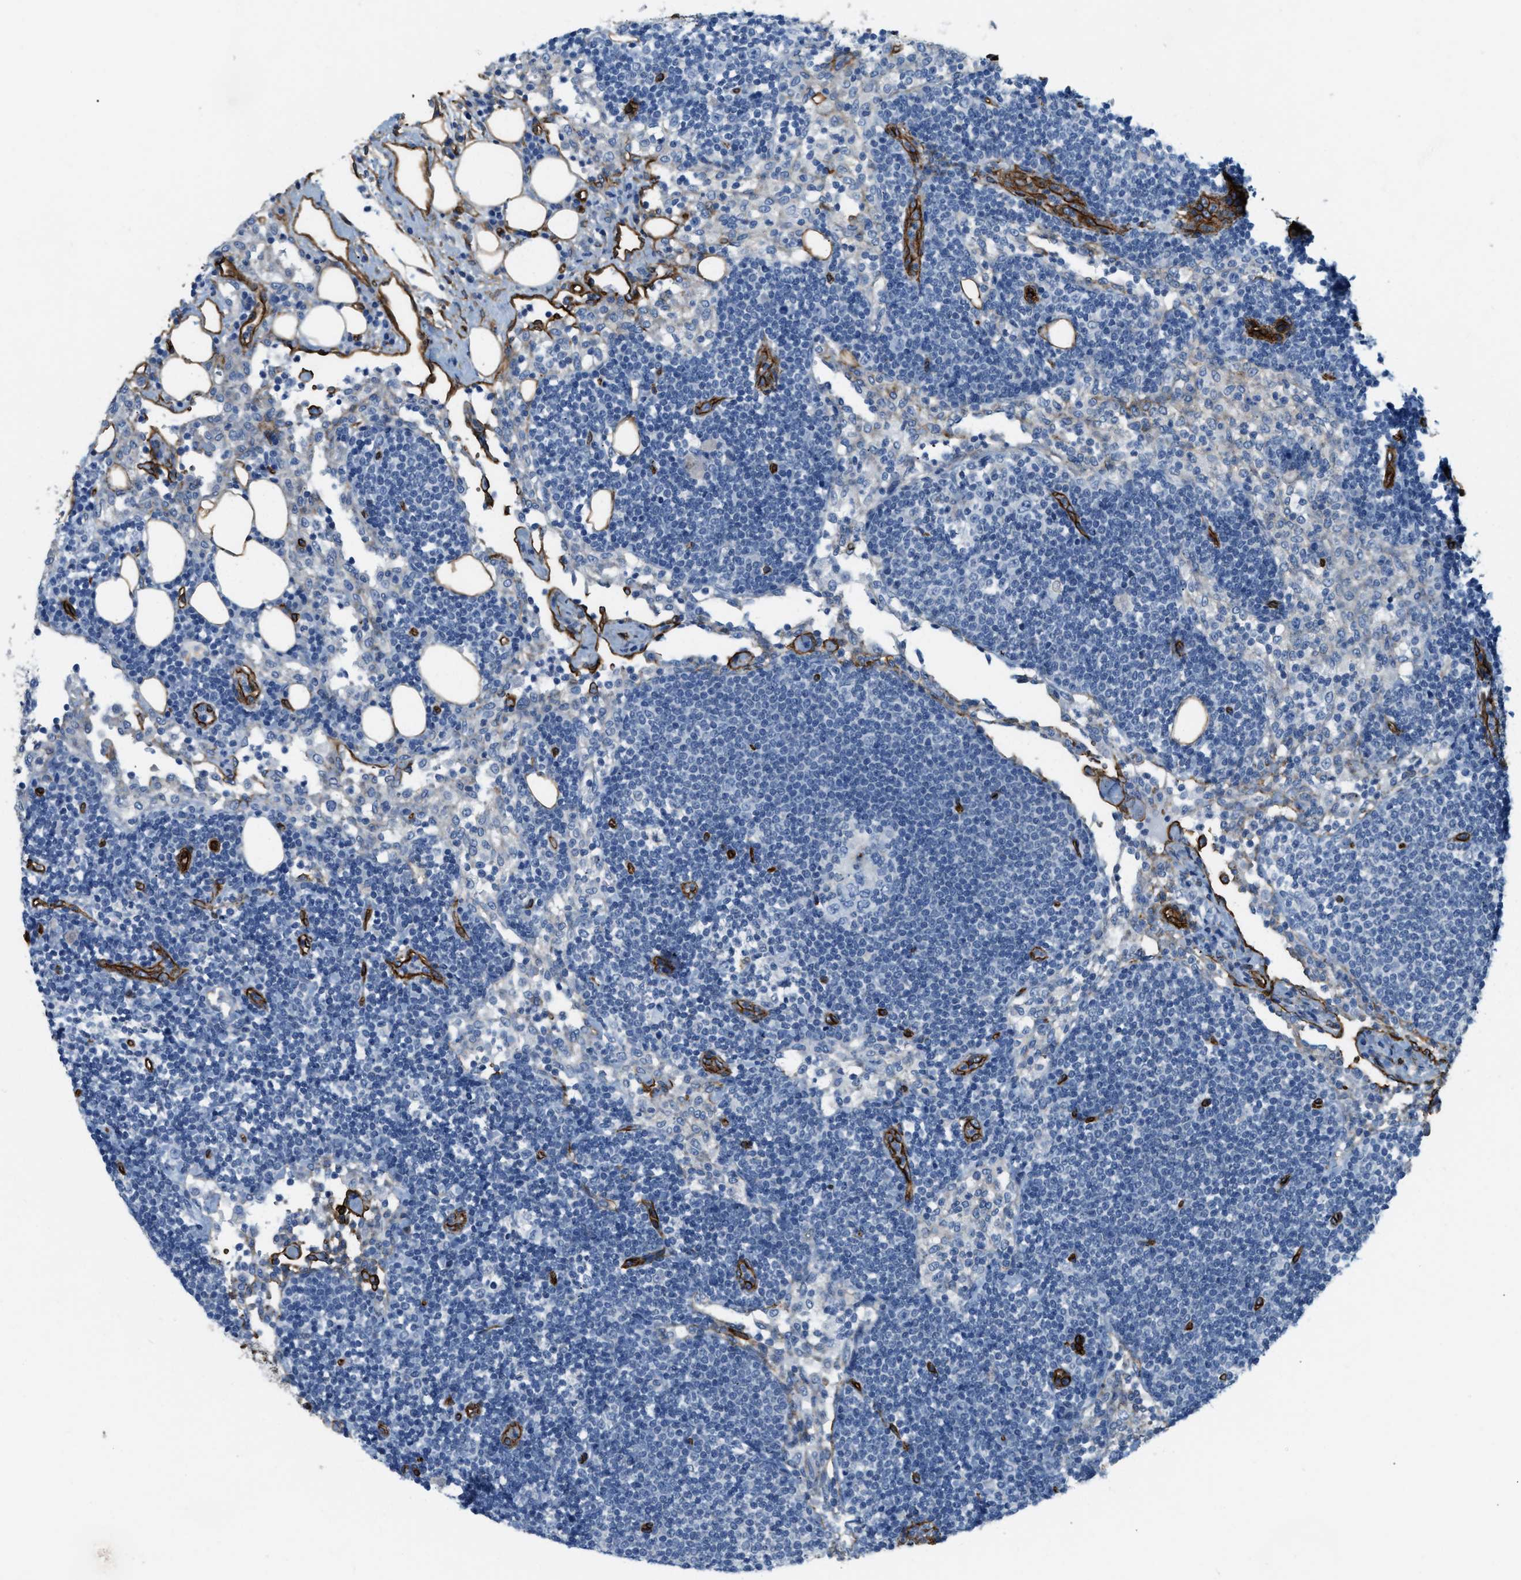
{"staining": {"intensity": "negative", "quantity": "none", "location": "none"}, "tissue": "lymph node", "cell_type": "Germinal center cells", "image_type": "normal", "snomed": [{"axis": "morphology", "description": "Normal tissue, NOS"}, {"axis": "morphology", "description": "Carcinoid, malignant, NOS"}, {"axis": "topography", "description": "Lymph node"}], "caption": "Immunohistochemistry (IHC) photomicrograph of normal lymph node stained for a protein (brown), which shows no expression in germinal center cells.", "gene": "TMEM43", "patient": {"sex": "male", "age": 47}}